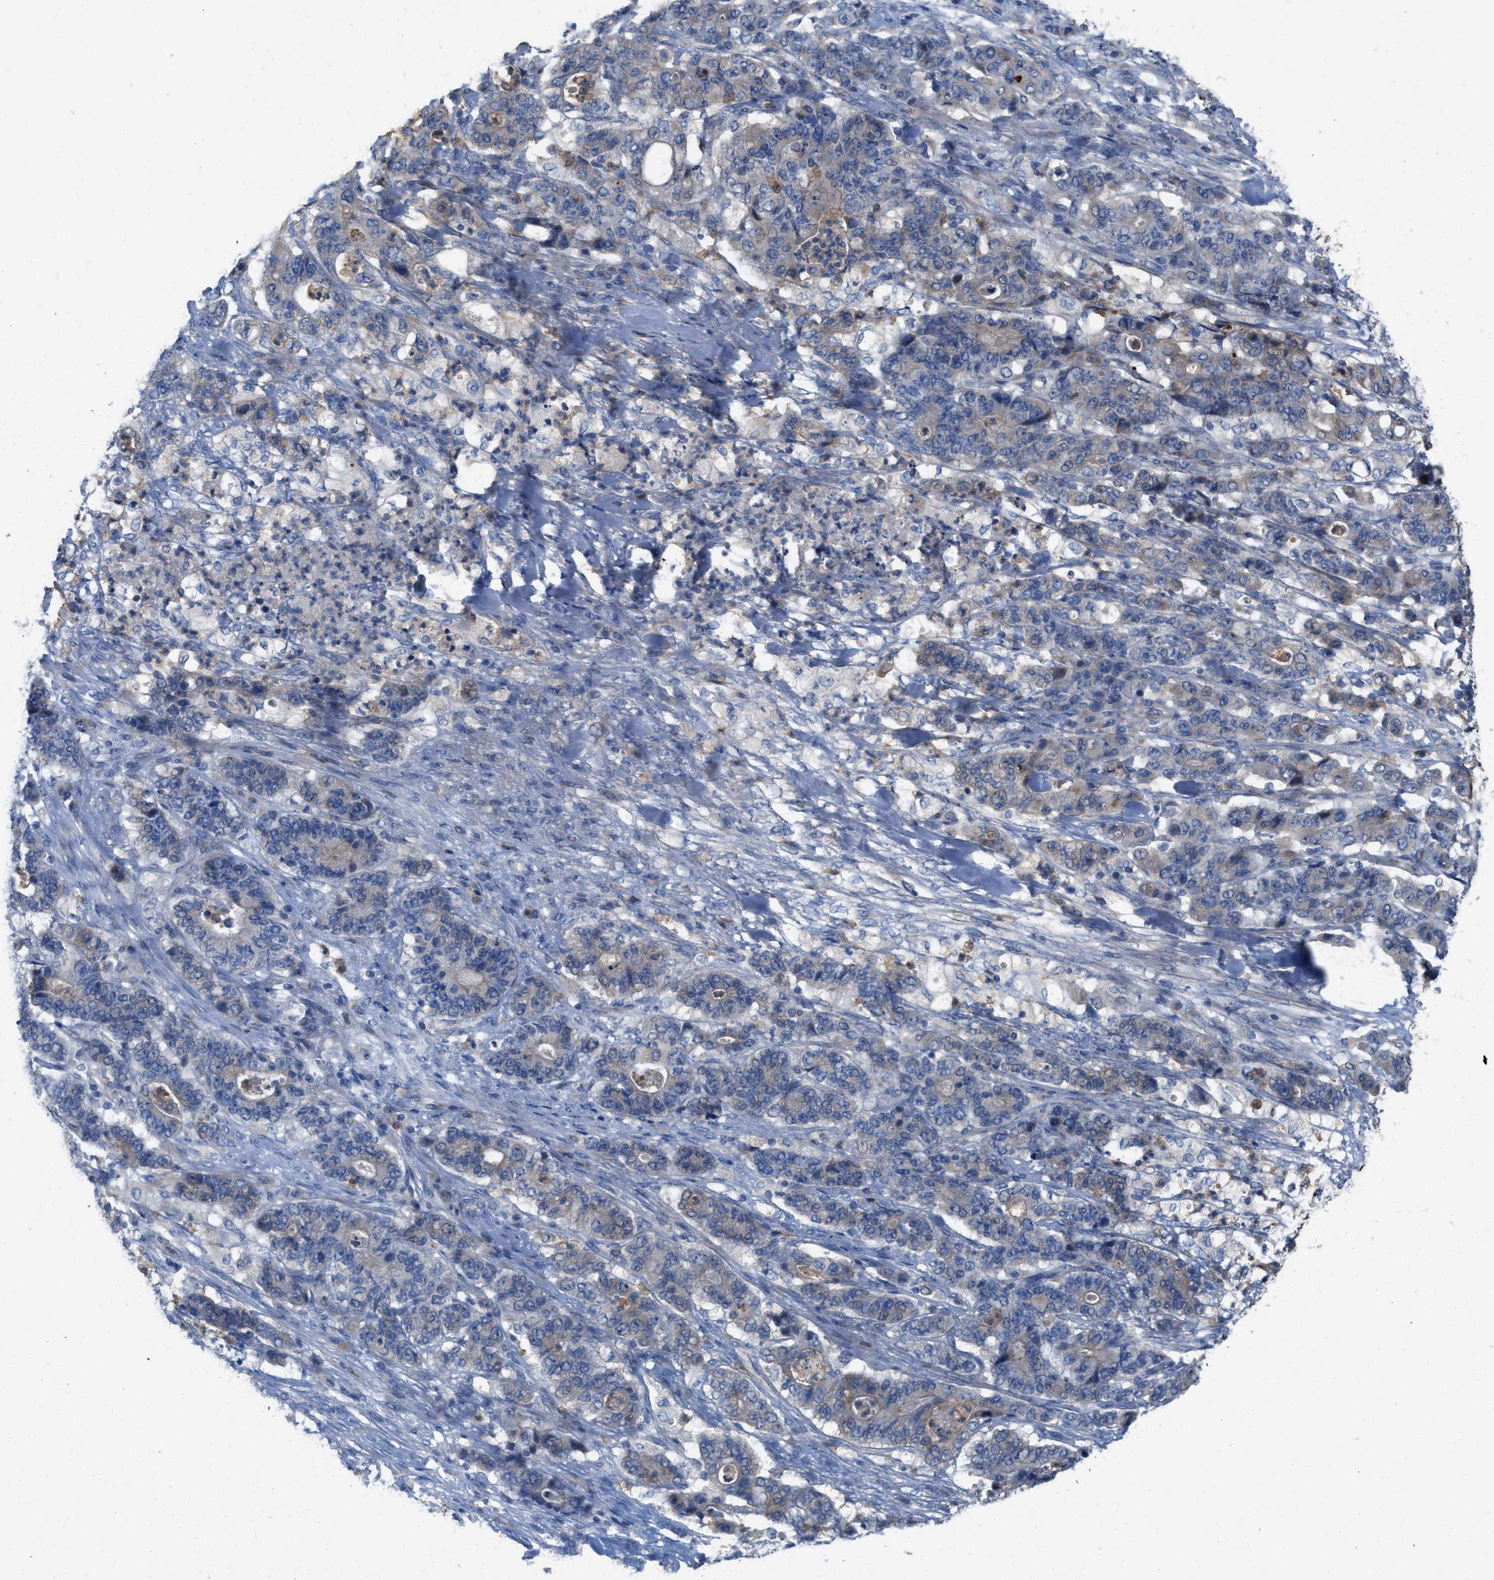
{"staining": {"intensity": "weak", "quantity": "<25%", "location": "cytoplasmic/membranous"}, "tissue": "stomach cancer", "cell_type": "Tumor cells", "image_type": "cancer", "snomed": [{"axis": "morphology", "description": "Adenocarcinoma, NOS"}, {"axis": "topography", "description": "Stomach"}], "caption": "The image exhibits no staining of tumor cells in stomach cancer.", "gene": "PLPPR5", "patient": {"sex": "female", "age": 73}}